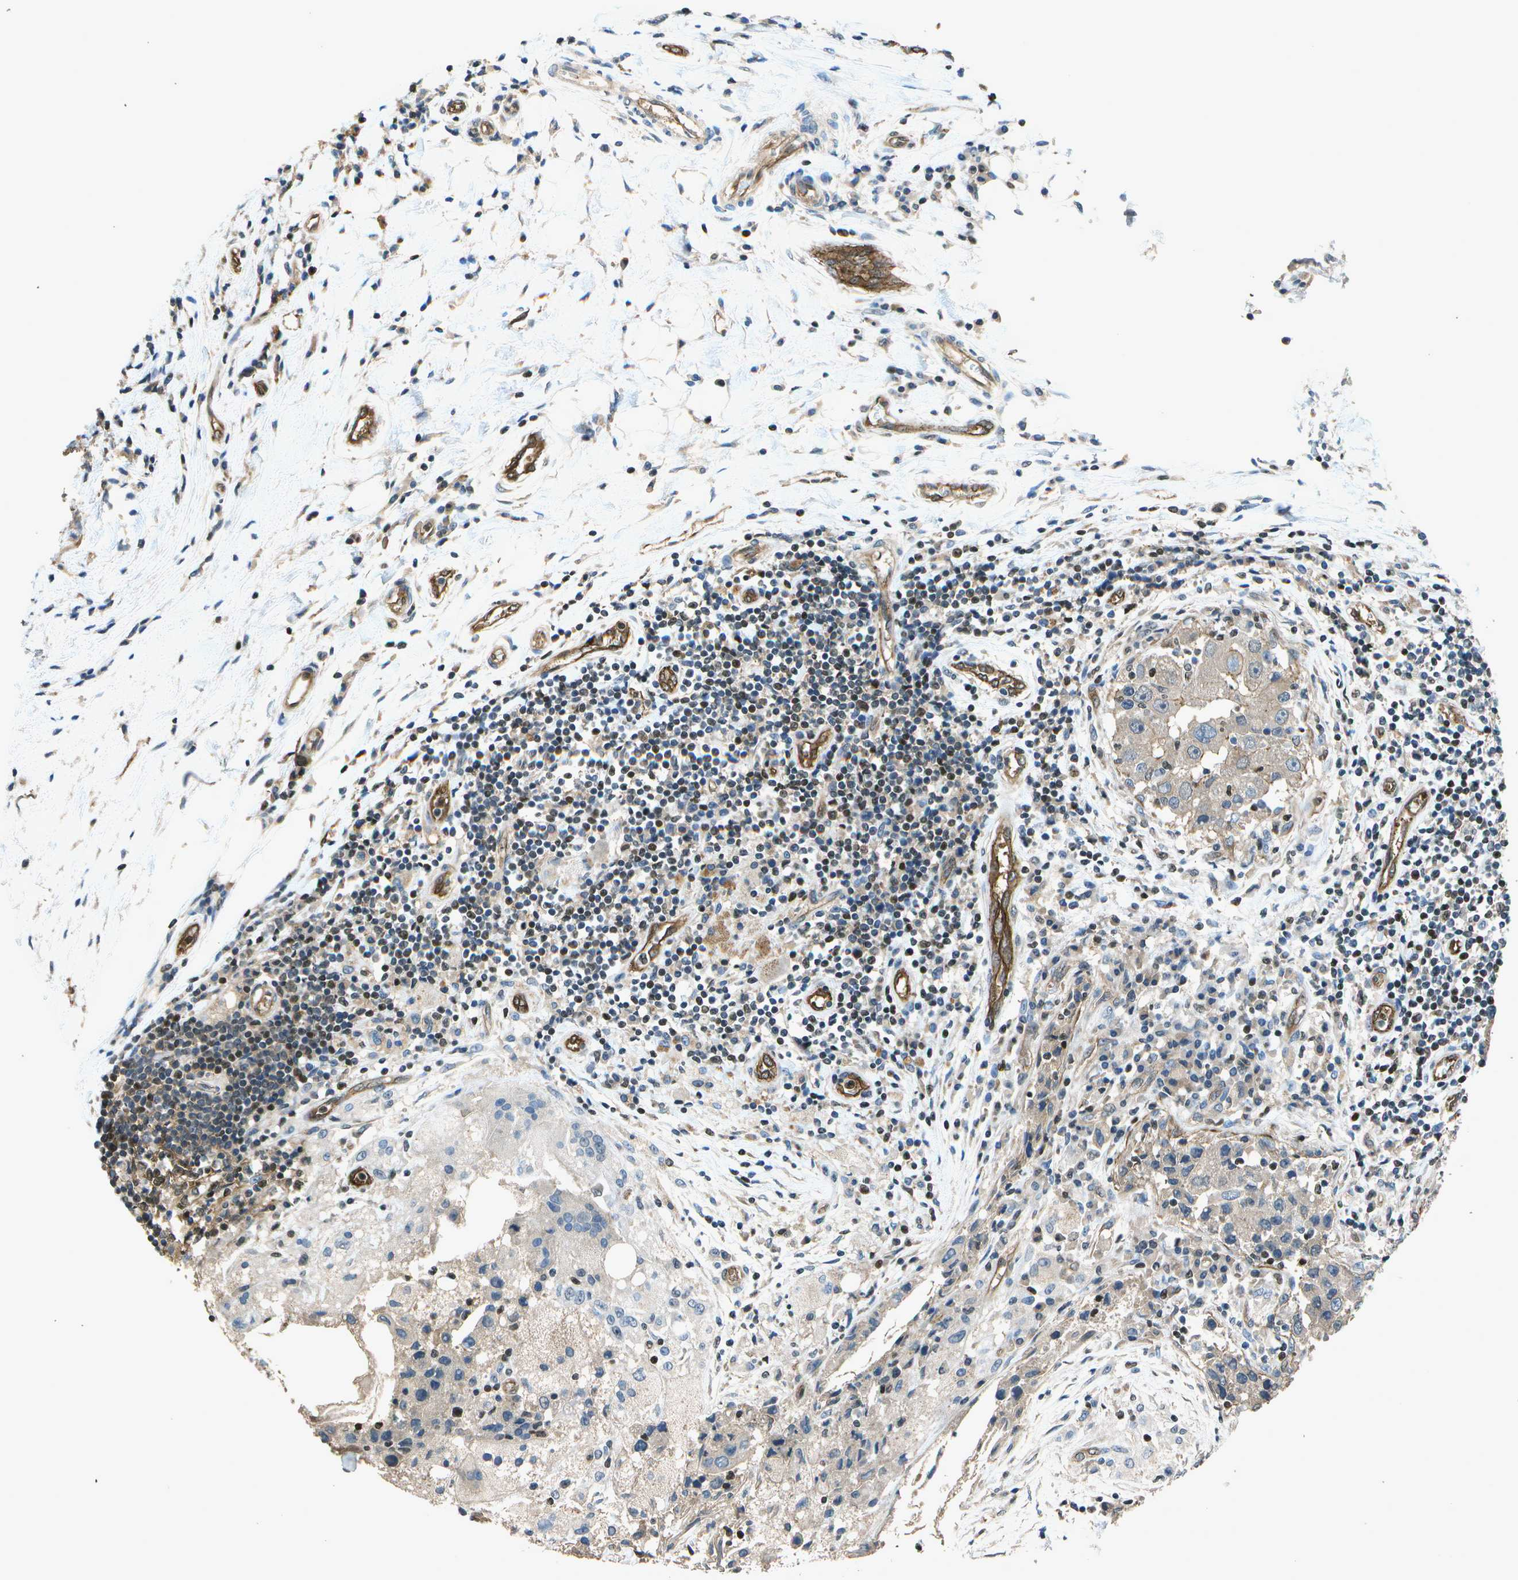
{"staining": {"intensity": "weak", "quantity": "<25%", "location": "cytoplasmic/membranous"}, "tissue": "breast cancer", "cell_type": "Tumor cells", "image_type": "cancer", "snomed": [{"axis": "morphology", "description": "Duct carcinoma"}, {"axis": "topography", "description": "Breast"}], "caption": "DAB (3,3'-diaminobenzidine) immunohistochemical staining of breast cancer (invasive ductal carcinoma) displays no significant expression in tumor cells.", "gene": "PDLIM1", "patient": {"sex": "female", "age": 27}}